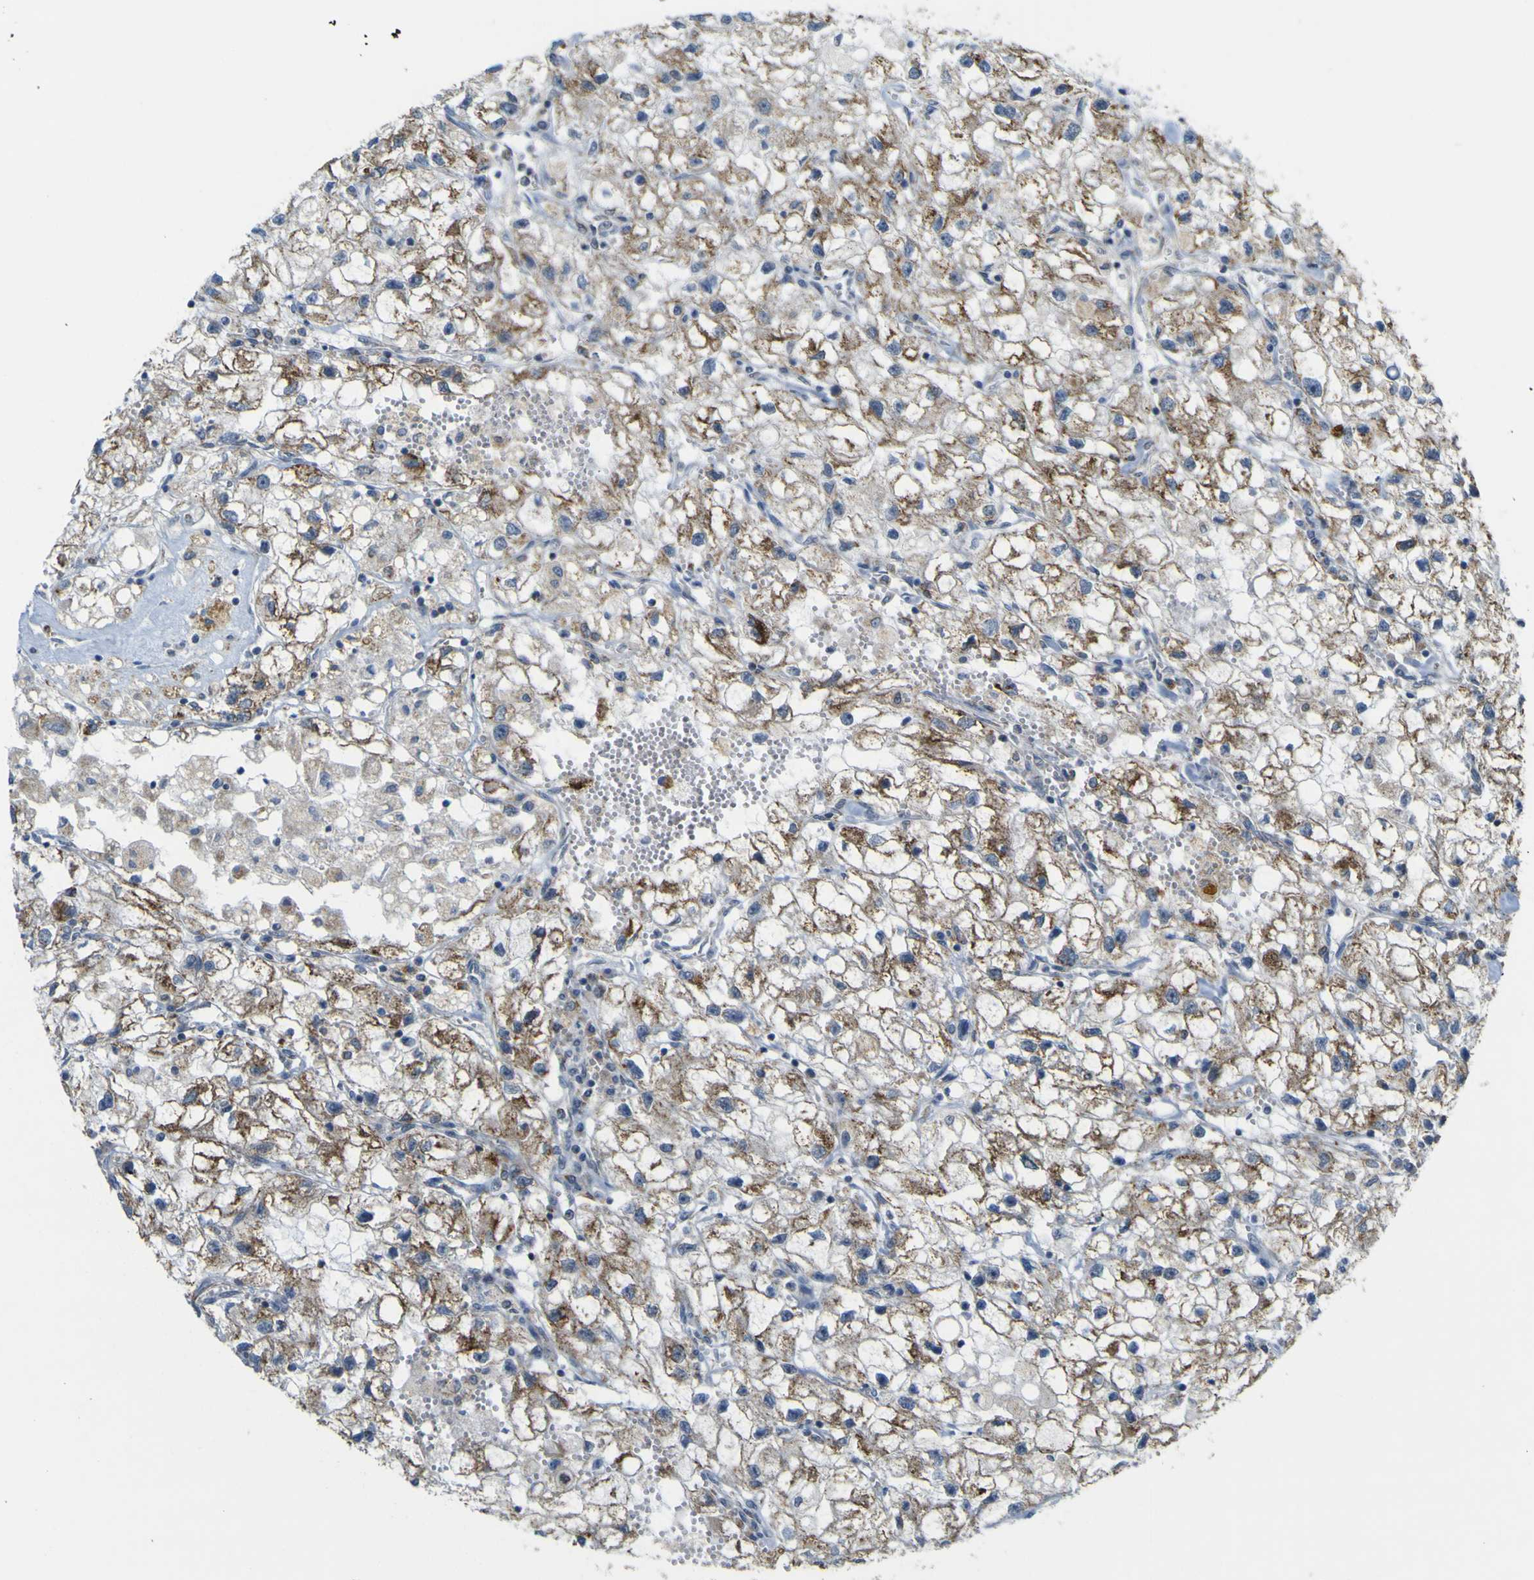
{"staining": {"intensity": "moderate", "quantity": "25%-75%", "location": "cytoplasmic/membranous"}, "tissue": "renal cancer", "cell_type": "Tumor cells", "image_type": "cancer", "snomed": [{"axis": "morphology", "description": "Adenocarcinoma, NOS"}, {"axis": "topography", "description": "Kidney"}], "caption": "A photomicrograph of human renal cancer (adenocarcinoma) stained for a protein reveals moderate cytoplasmic/membranous brown staining in tumor cells. Nuclei are stained in blue.", "gene": "ACBD5", "patient": {"sex": "female", "age": 70}}